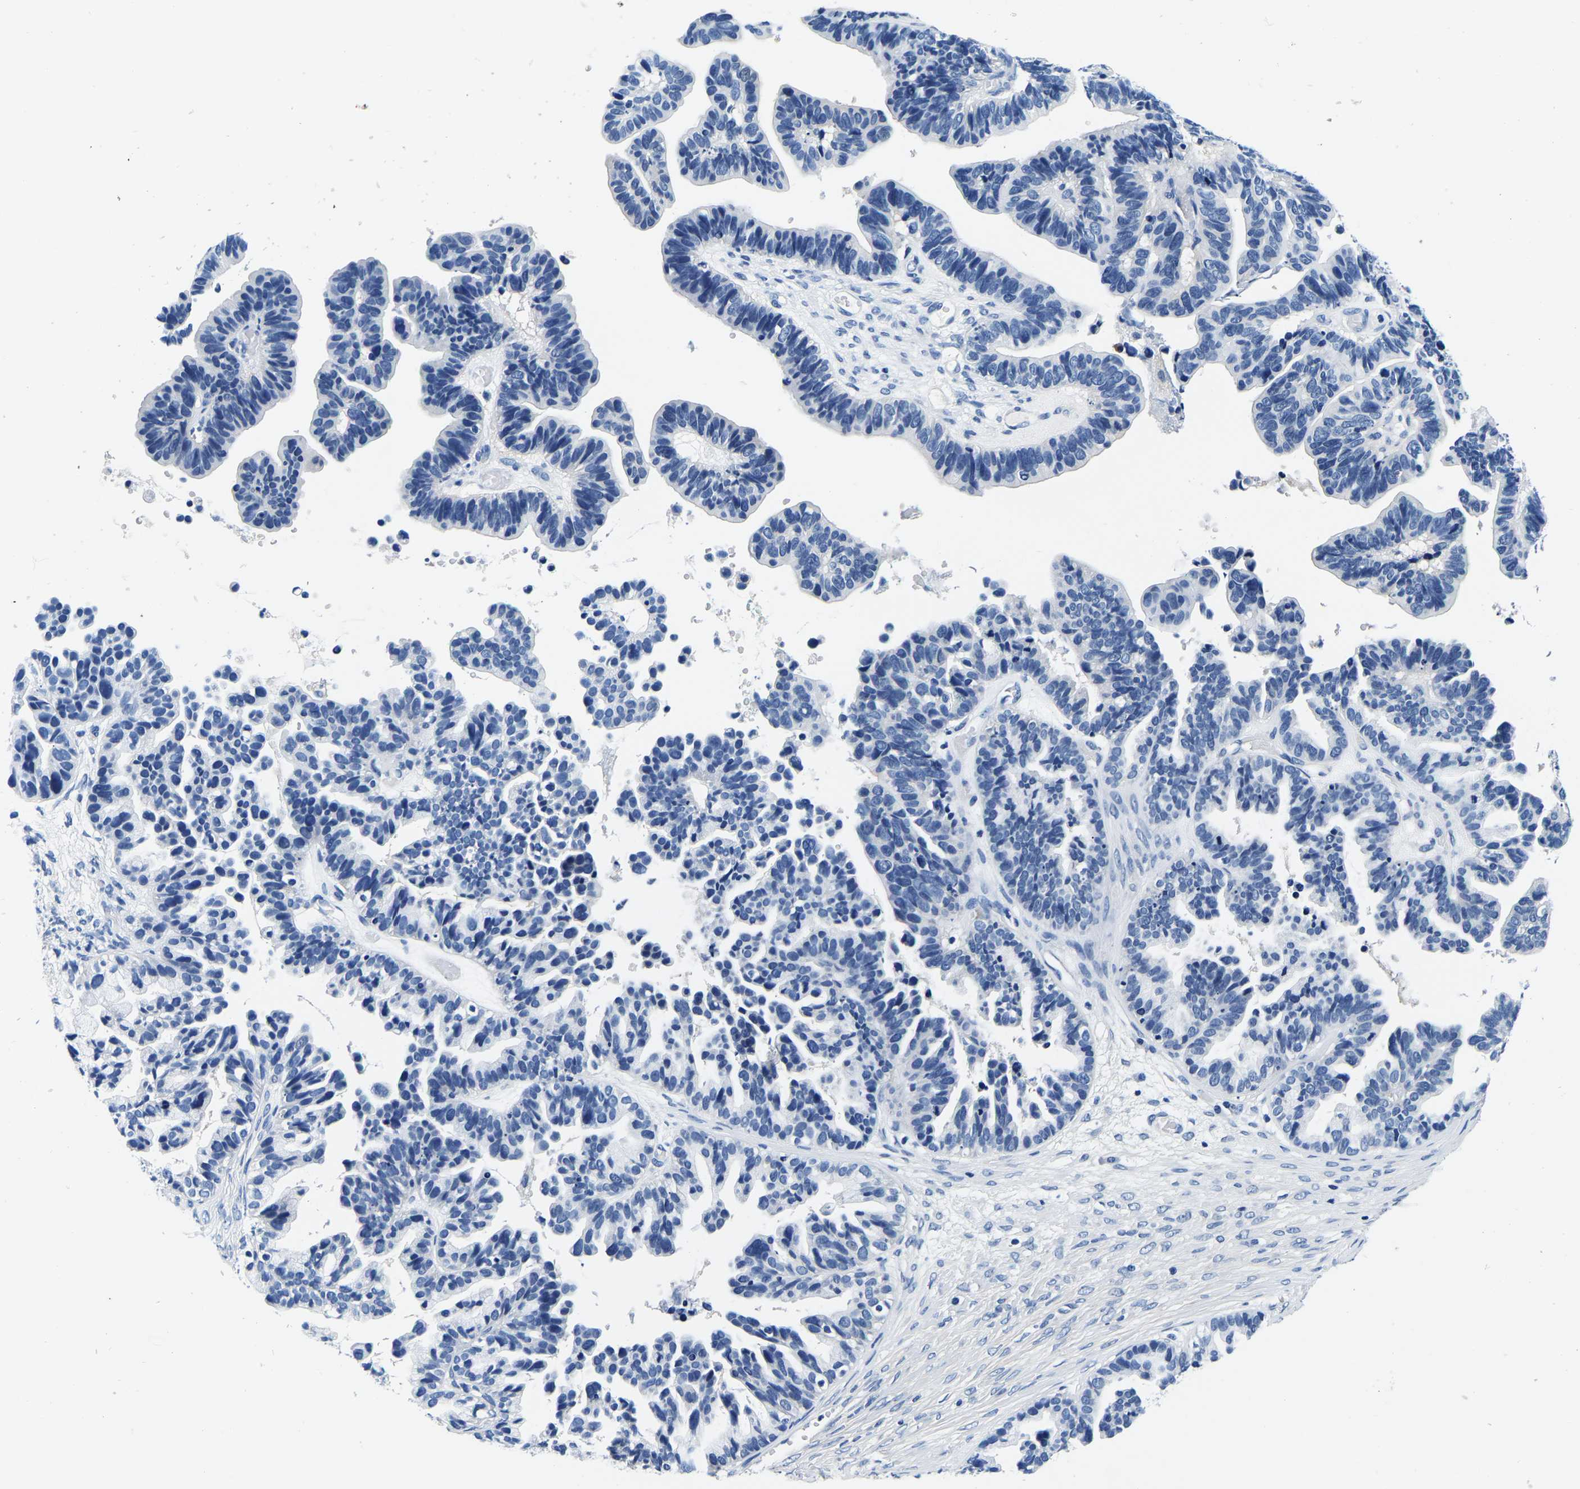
{"staining": {"intensity": "negative", "quantity": "none", "location": "none"}, "tissue": "ovarian cancer", "cell_type": "Tumor cells", "image_type": "cancer", "snomed": [{"axis": "morphology", "description": "Cystadenocarcinoma, serous, NOS"}, {"axis": "topography", "description": "Ovary"}], "caption": "A high-resolution image shows immunohistochemistry (IHC) staining of ovarian cancer, which displays no significant expression in tumor cells.", "gene": "ACO1", "patient": {"sex": "female", "age": 56}}